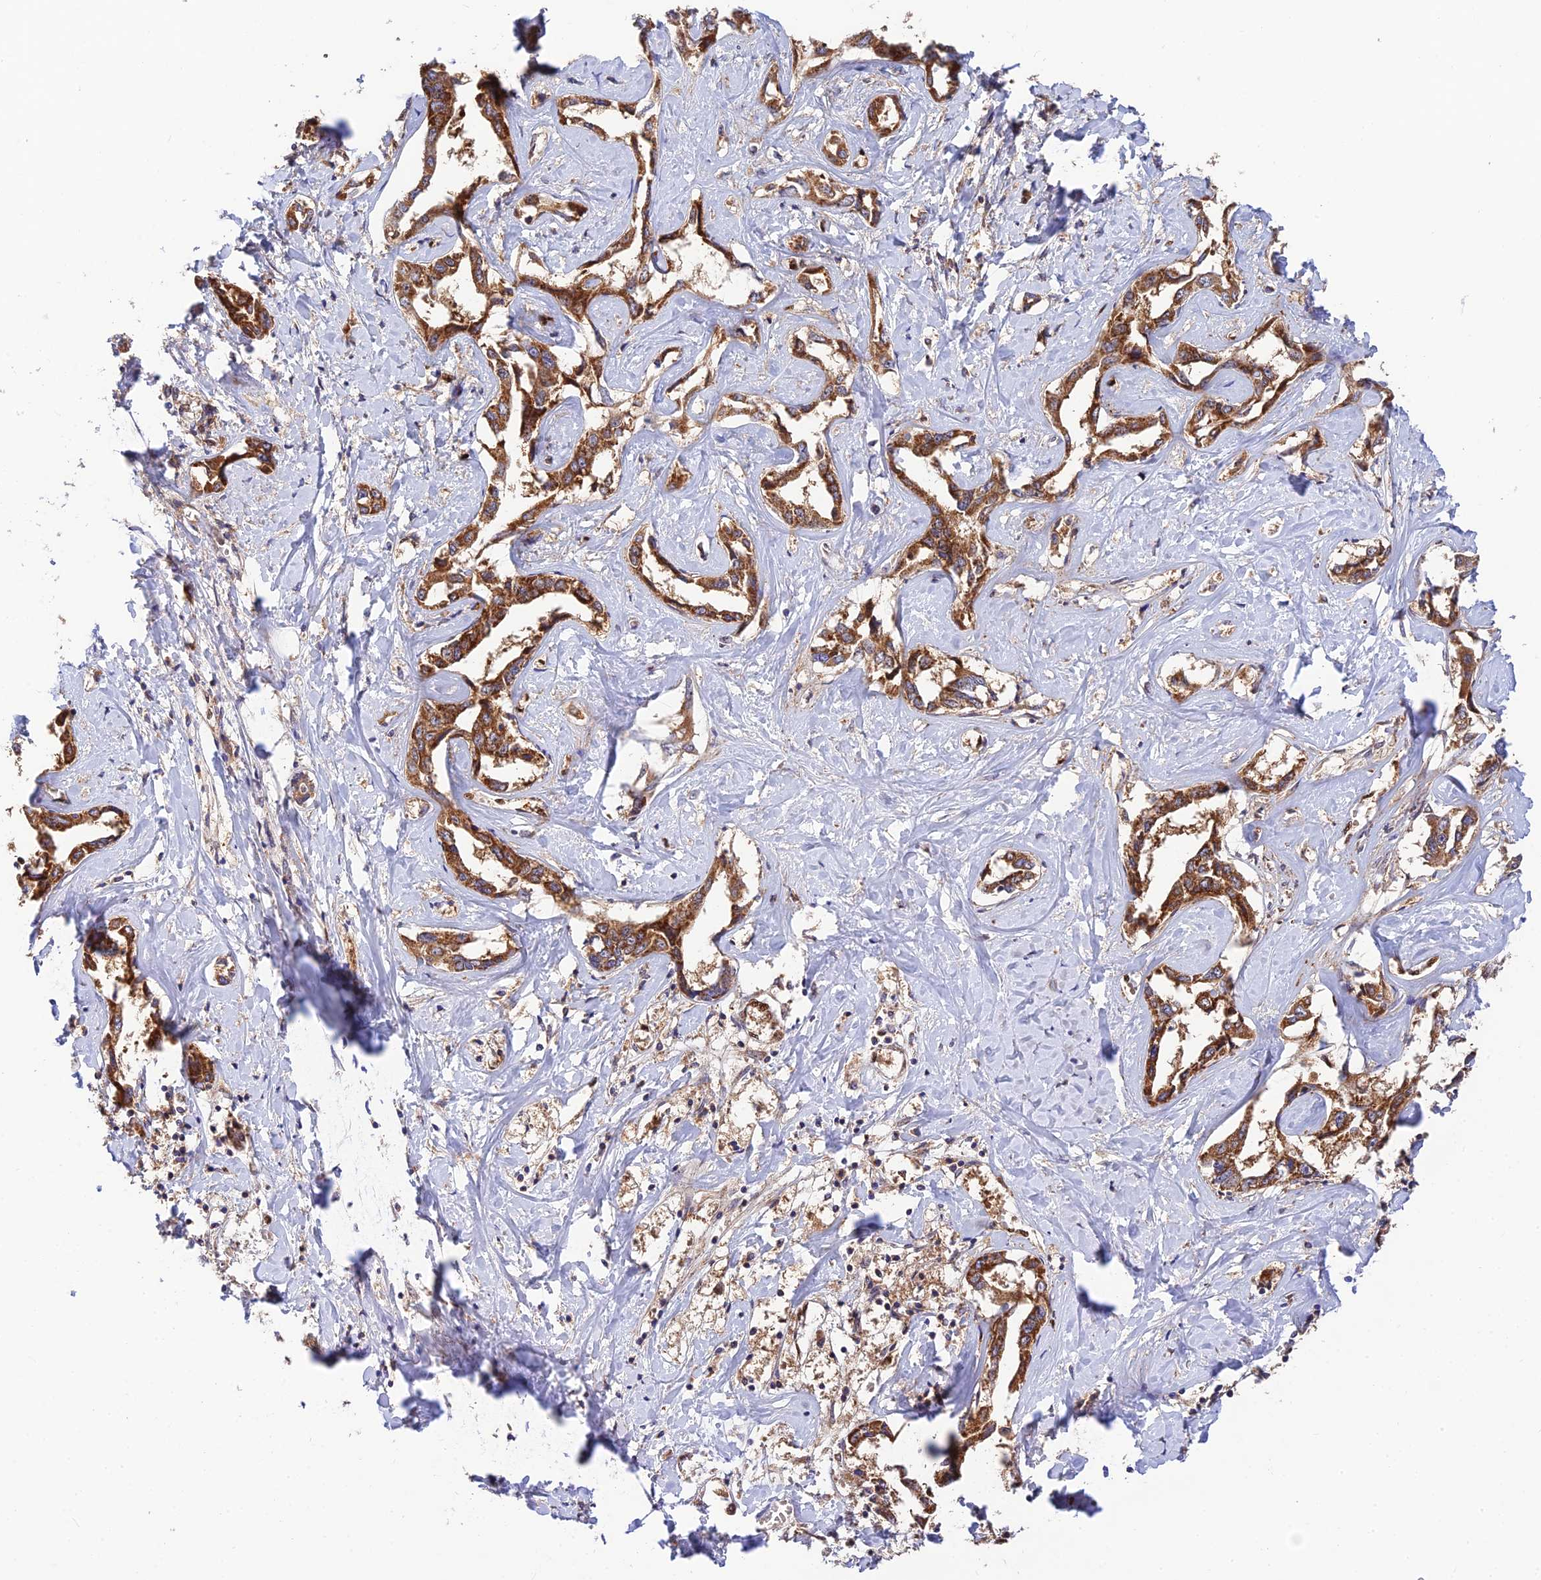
{"staining": {"intensity": "moderate", "quantity": ">75%", "location": "cytoplasmic/membranous"}, "tissue": "liver cancer", "cell_type": "Tumor cells", "image_type": "cancer", "snomed": [{"axis": "morphology", "description": "Cholangiocarcinoma"}, {"axis": "topography", "description": "Liver"}], "caption": "Brown immunohistochemical staining in liver cancer displays moderate cytoplasmic/membranous expression in about >75% of tumor cells. The staining is performed using DAB brown chromogen to label protein expression. The nuclei are counter-stained blue using hematoxylin.", "gene": "PODNL1", "patient": {"sex": "male", "age": 59}}